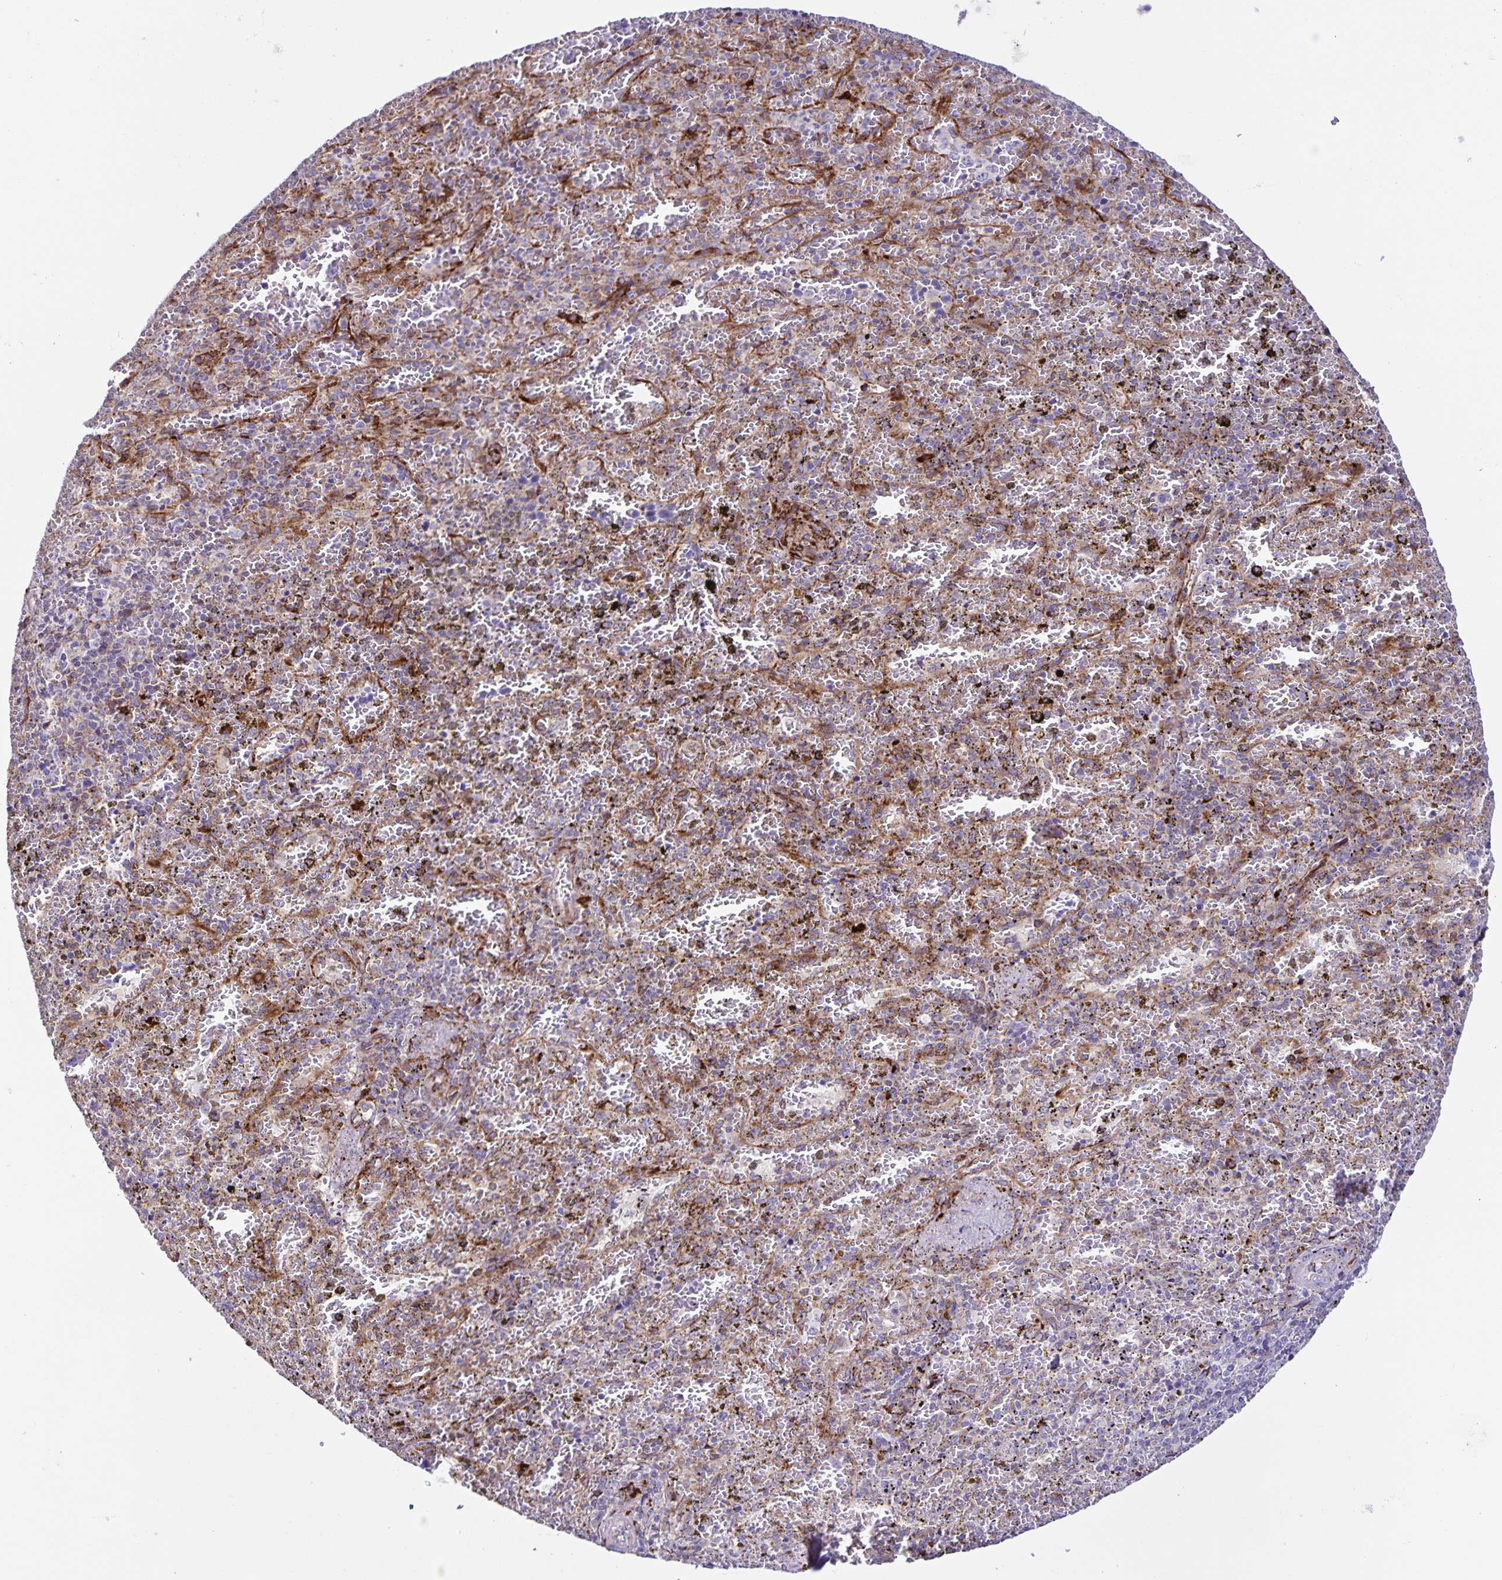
{"staining": {"intensity": "negative", "quantity": "none", "location": "none"}, "tissue": "spleen", "cell_type": "Cells in red pulp", "image_type": "normal", "snomed": [{"axis": "morphology", "description": "Normal tissue, NOS"}, {"axis": "topography", "description": "Spleen"}], "caption": "DAB immunohistochemical staining of normal spleen demonstrates no significant staining in cells in red pulp.", "gene": "OSBPL5", "patient": {"sex": "female", "age": 50}}